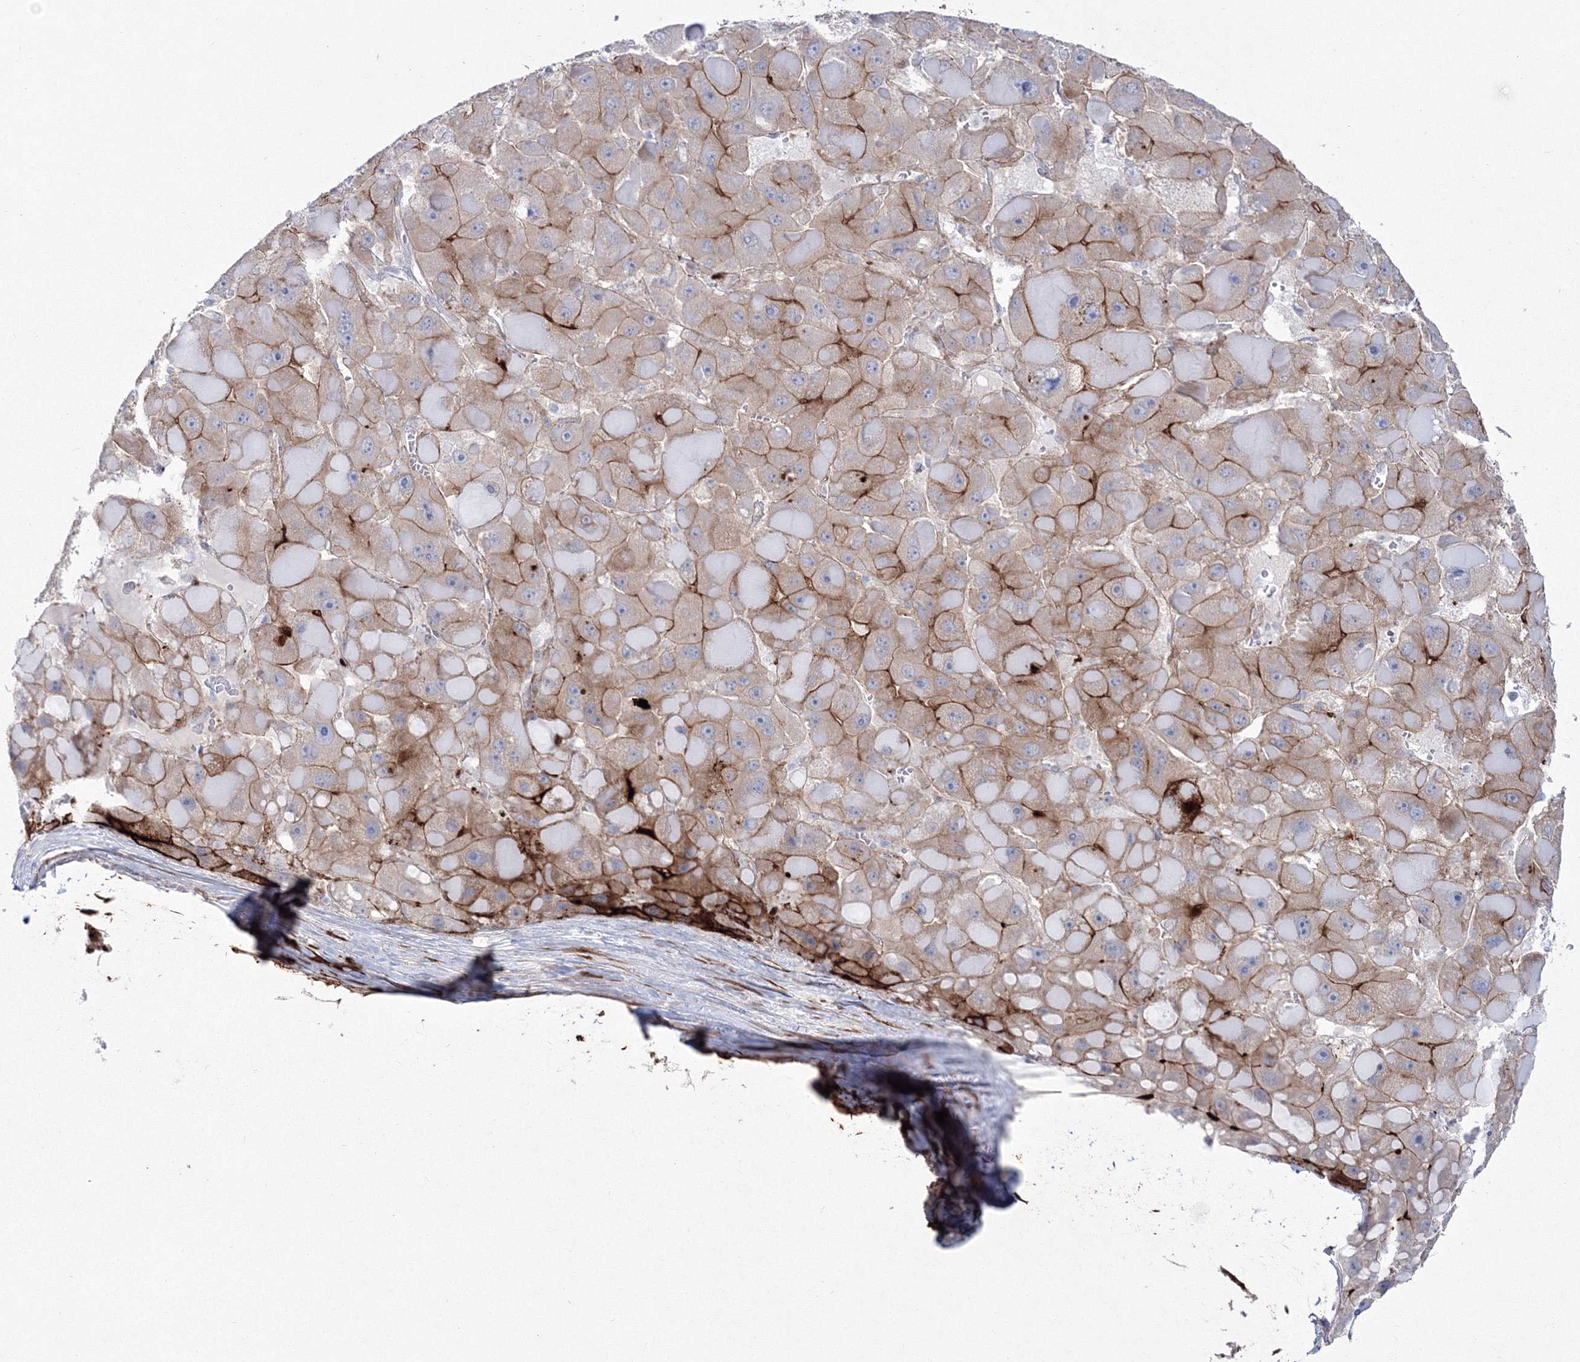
{"staining": {"intensity": "moderate", "quantity": "25%-75%", "location": "cytoplasmic/membranous"}, "tissue": "liver cancer", "cell_type": "Tumor cells", "image_type": "cancer", "snomed": [{"axis": "morphology", "description": "Carcinoma, Hepatocellular, NOS"}, {"axis": "topography", "description": "Liver"}], "caption": "An immunohistochemistry (IHC) photomicrograph of neoplastic tissue is shown. Protein staining in brown shows moderate cytoplasmic/membranous positivity in liver hepatocellular carcinoma within tumor cells. The staining is performed using DAB (3,3'-diaminobenzidine) brown chromogen to label protein expression. The nuclei are counter-stained blue using hematoxylin.", "gene": "HYAL2", "patient": {"sex": "female", "age": 73}}